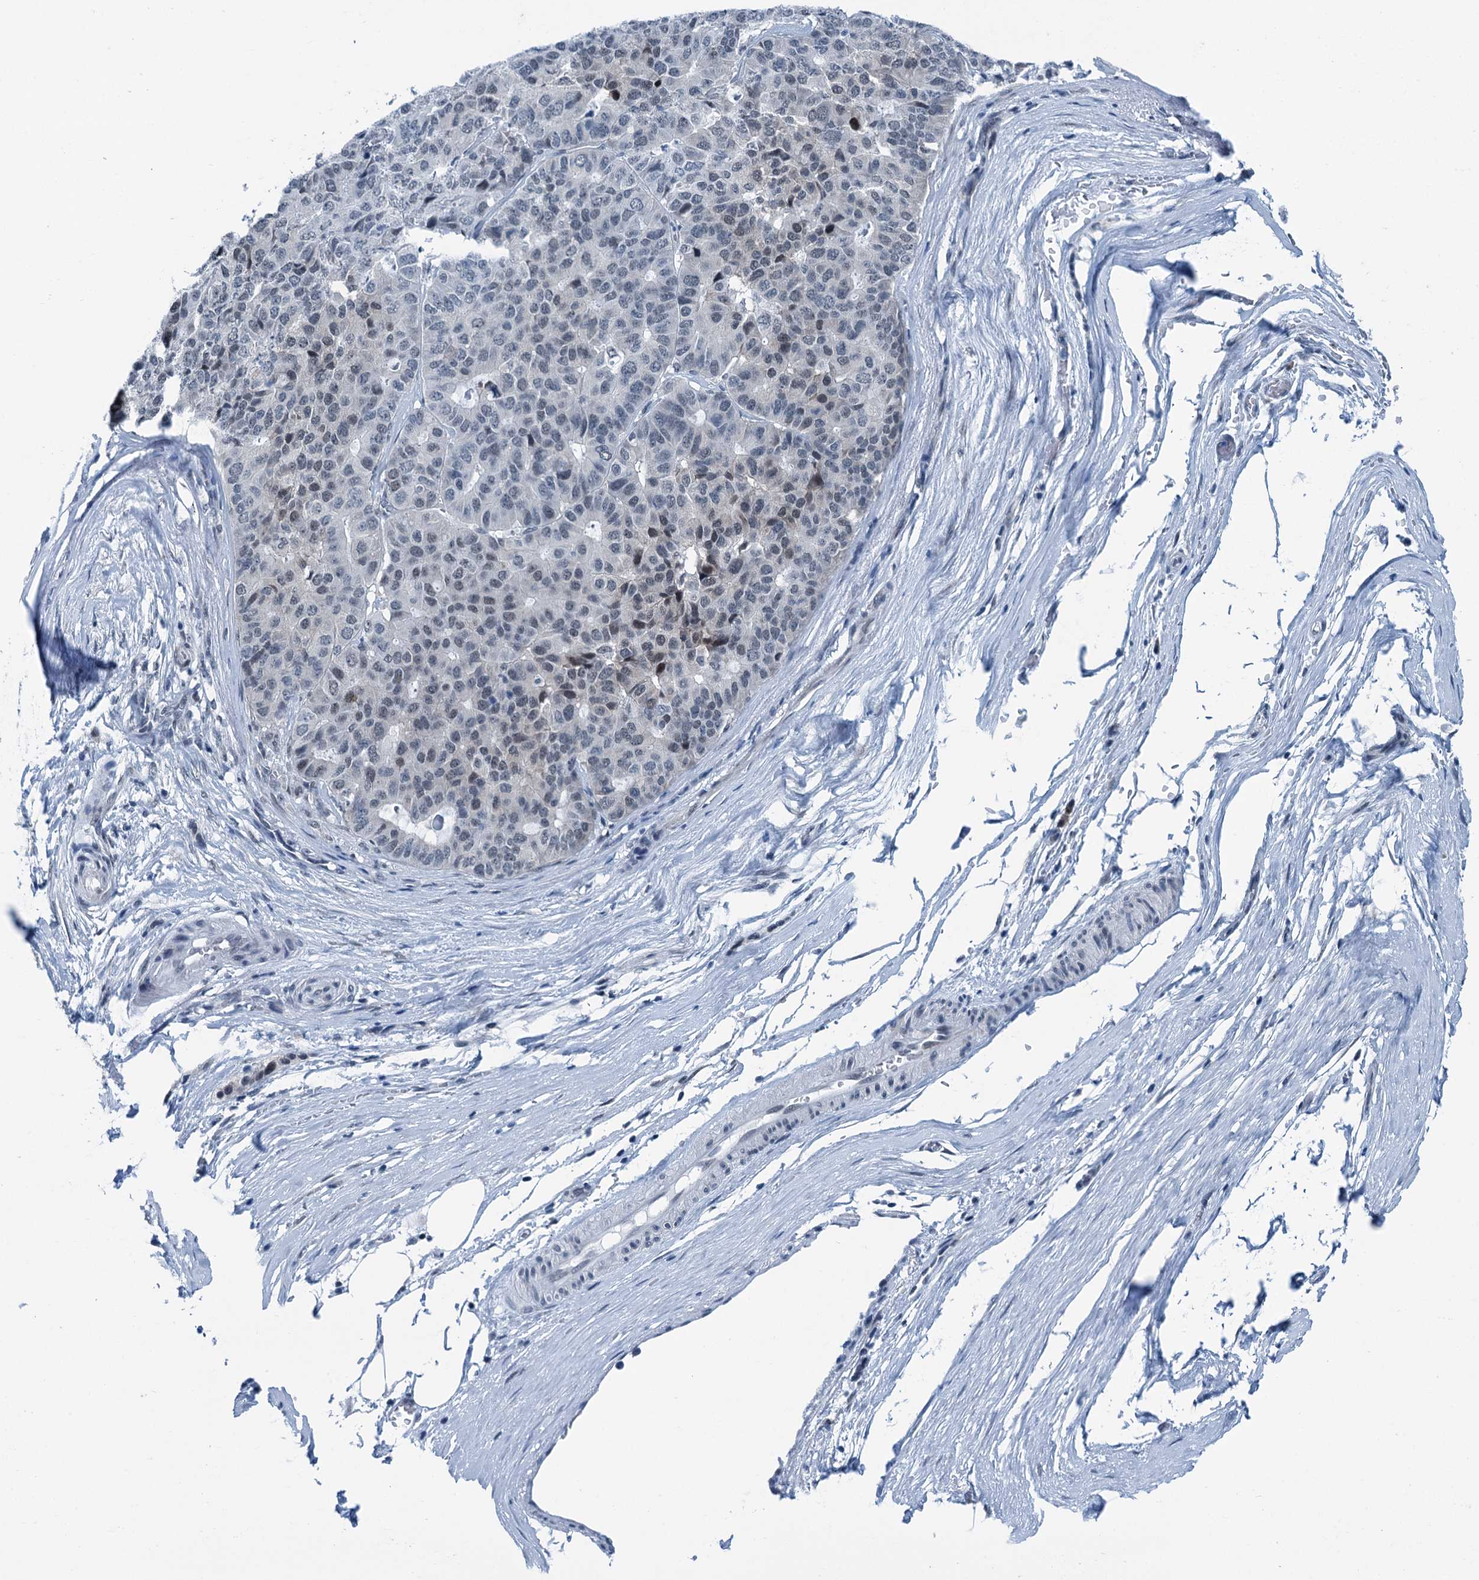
{"staining": {"intensity": "negative", "quantity": "none", "location": "none"}, "tissue": "pancreatic cancer", "cell_type": "Tumor cells", "image_type": "cancer", "snomed": [{"axis": "morphology", "description": "Adenocarcinoma, NOS"}, {"axis": "topography", "description": "Pancreas"}], "caption": "High power microscopy photomicrograph of an immunohistochemistry histopathology image of adenocarcinoma (pancreatic), revealing no significant staining in tumor cells.", "gene": "TRPT1", "patient": {"sex": "male", "age": 50}}